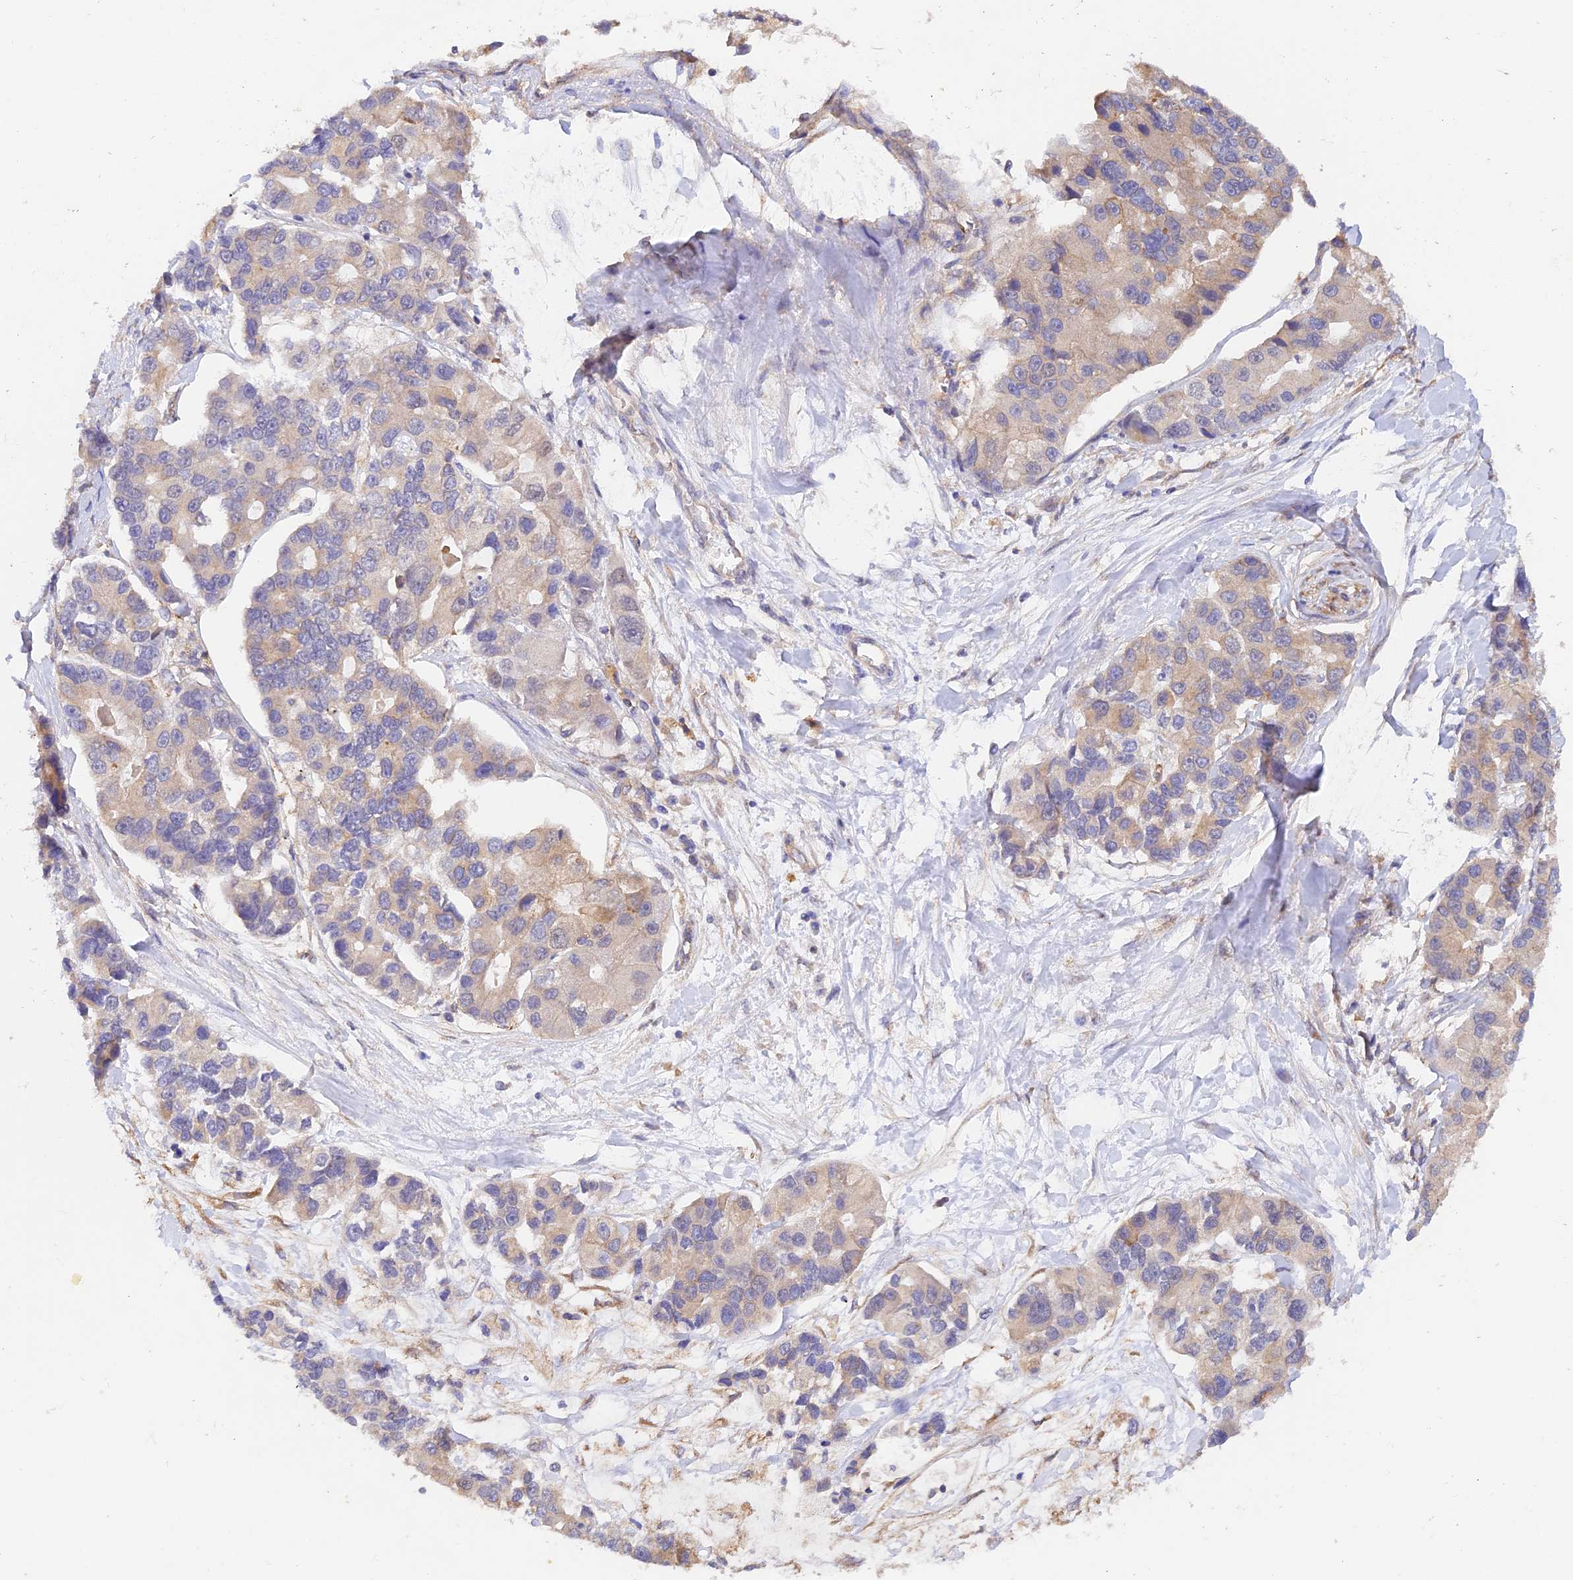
{"staining": {"intensity": "weak", "quantity": "<25%", "location": "cytoplasmic/membranous"}, "tissue": "lung cancer", "cell_type": "Tumor cells", "image_type": "cancer", "snomed": [{"axis": "morphology", "description": "Adenocarcinoma, NOS"}, {"axis": "topography", "description": "Lung"}], "caption": "Immunohistochemistry (IHC) micrograph of neoplastic tissue: human lung cancer stained with DAB displays no significant protein staining in tumor cells.", "gene": "MYO9A", "patient": {"sex": "female", "age": 54}}